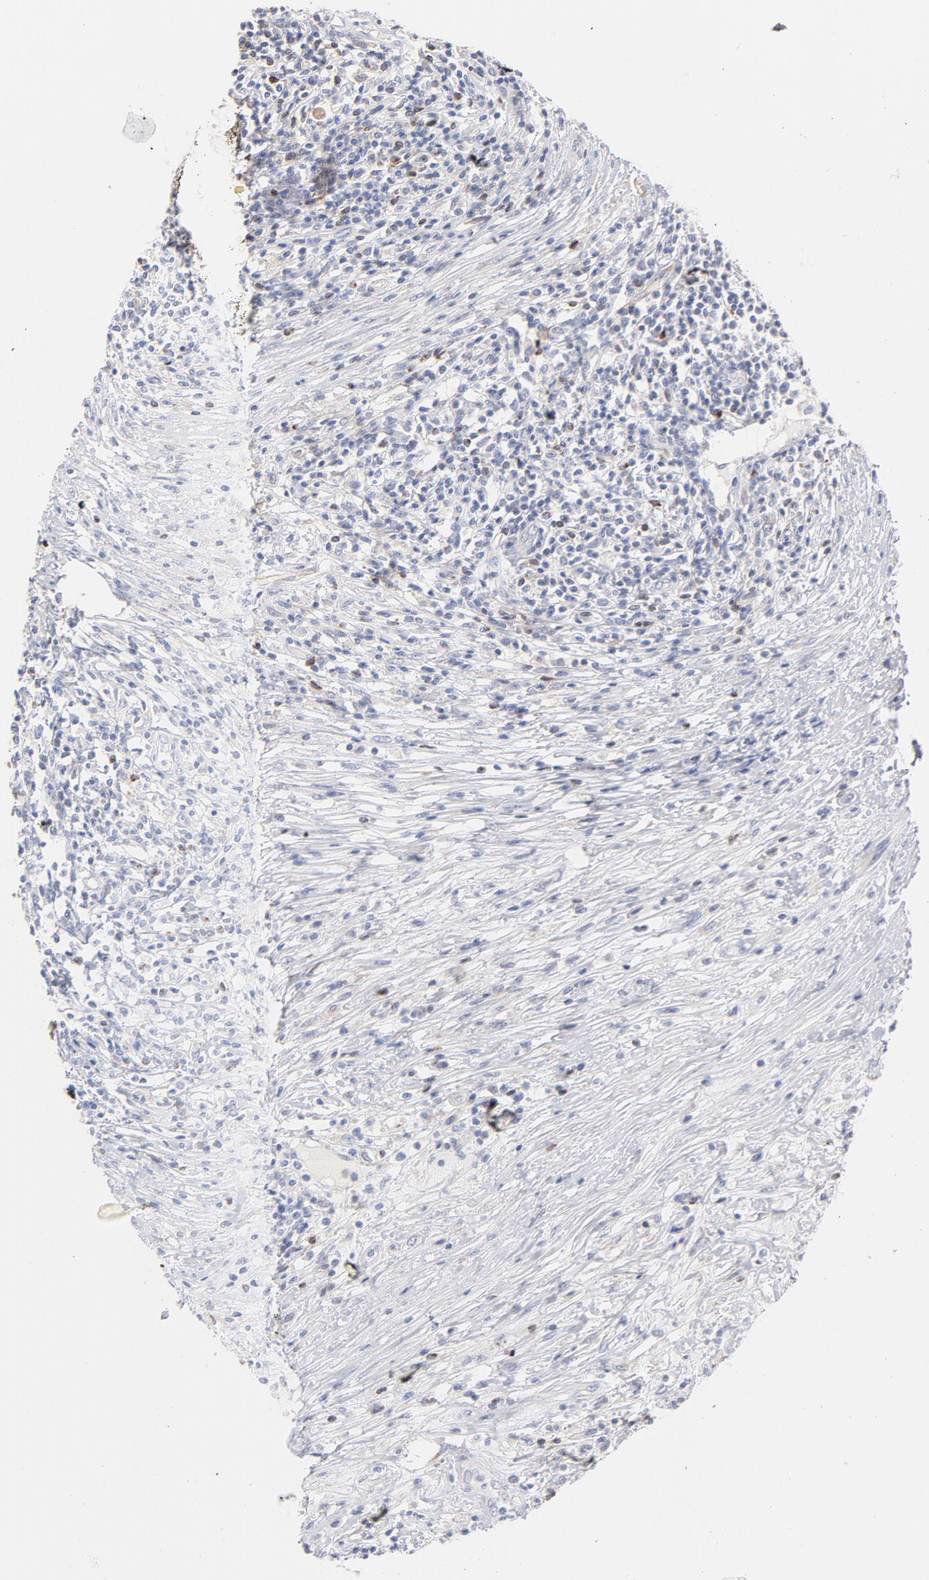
{"staining": {"intensity": "negative", "quantity": "none", "location": "none"}, "tissue": "lymphoma", "cell_type": "Tumor cells", "image_type": "cancer", "snomed": [{"axis": "morphology", "description": "Malignant lymphoma, non-Hodgkin's type, High grade"}, {"axis": "topography", "description": "Lymph node"}], "caption": "This is an immunohistochemistry (IHC) micrograph of lymphoma. There is no staining in tumor cells.", "gene": "MID1", "patient": {"sex": "female", "age": 84}}